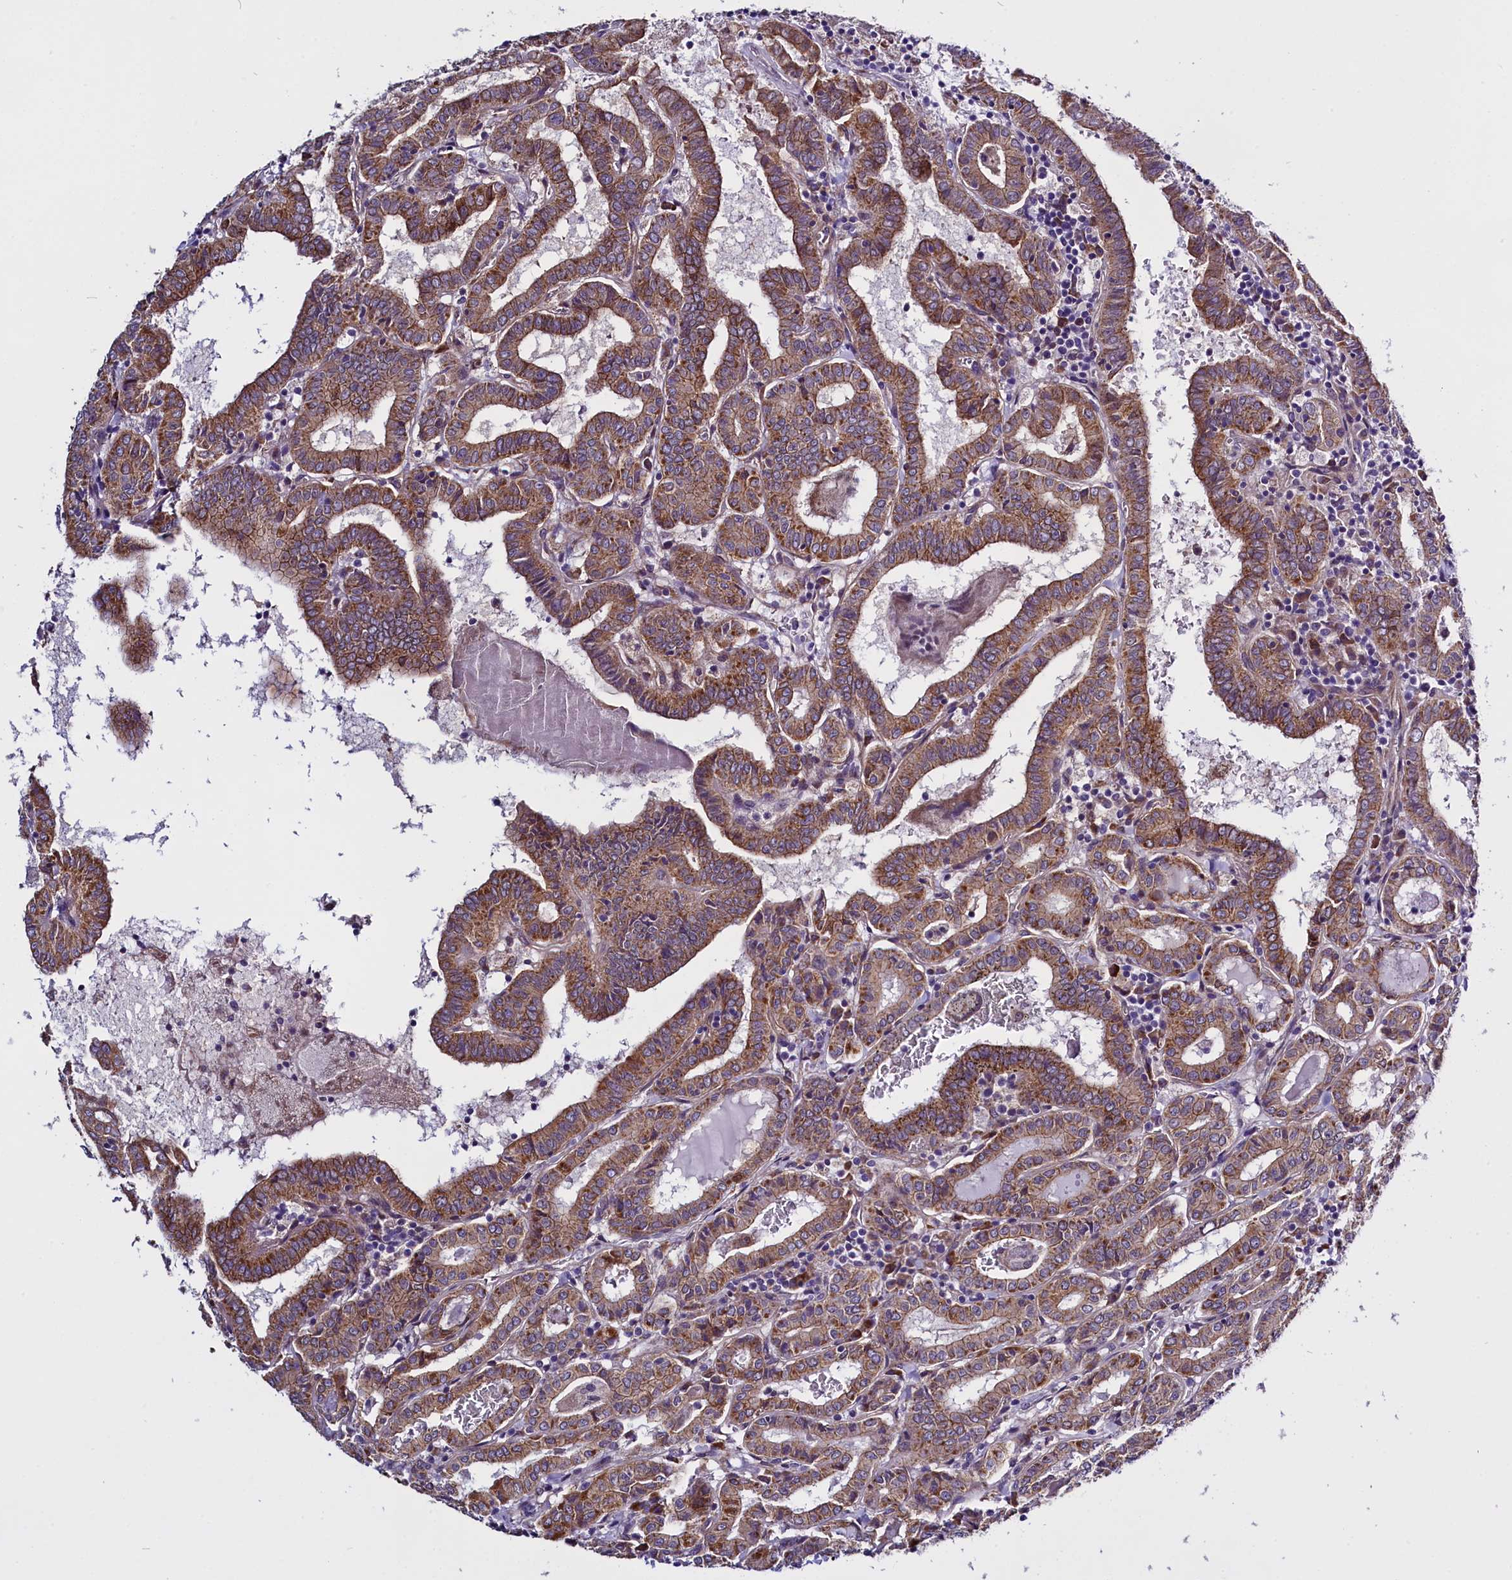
{"staining": {"intensity": "moderate", "quantity": ">75%", "location": "cytoplasmic/membranous"}, "tissue": "thyroid cancer", "cell_type": "Tumor cells", "image_type": "cancer", "snomed": [{"axis": "morphology", "description": "Papillary adenocarcinoma, NOS"}, {"axis": "topography", "description": "Thyroid gland"}], "caption": "Protein staining of thyroid cancer (papillary adenocarcinoma) tissue shows moderate cytoplasmic/membranous positivity in approximately >75% of tumor cells.", "gene": "UACA", "patient": {"sex": "female", "age": 72}}